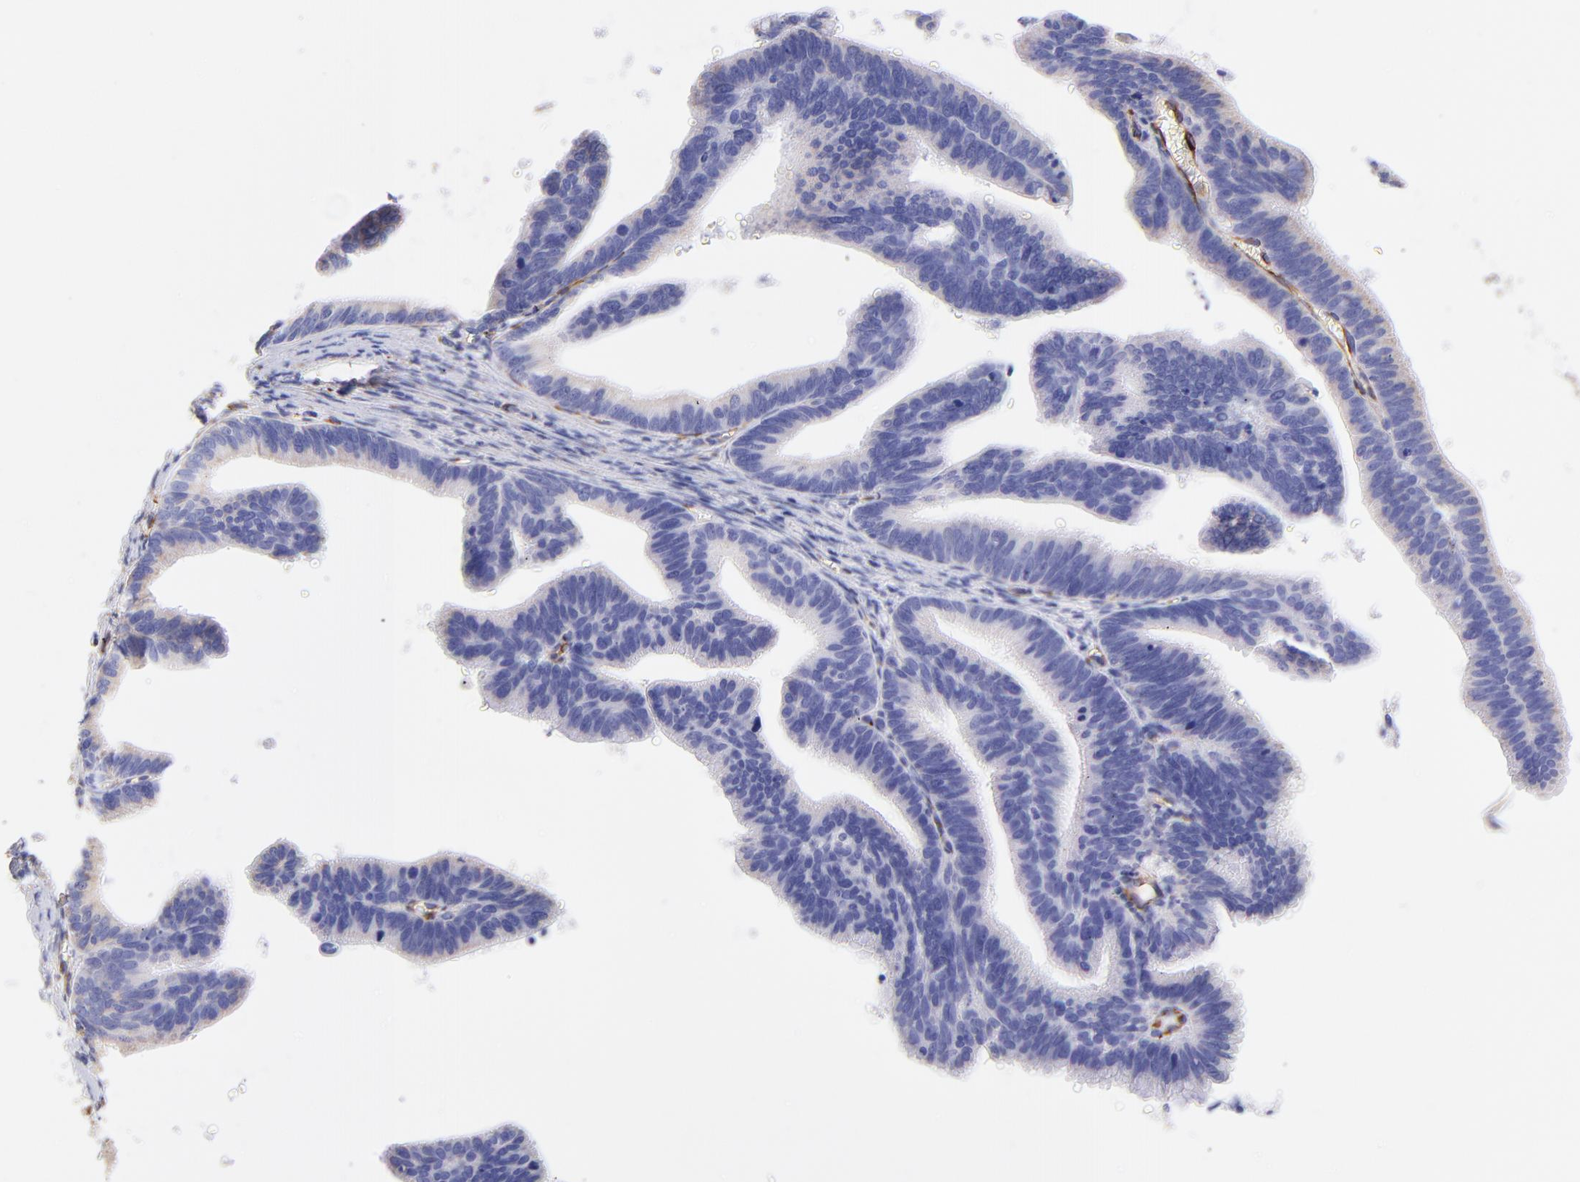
{"staining": {"intensity": "negative", "quantity": "none", "location": "none"}, "tissue": "cervical cancer", "cell_type": "Tumor cells", "image_type": "cancer", "snomed": [{"axis": "morphology", "description": "Adenocarcinoma, NOS"}, {"axis": "topography", "description": "Cervix"}], "caption": "The photomicrograph demonstrates no significant expression in tumor cells of cervical cancer (adenocarcinoma).", "gene": "SPARC", "patient": {"sex": "female", "age": 47}}